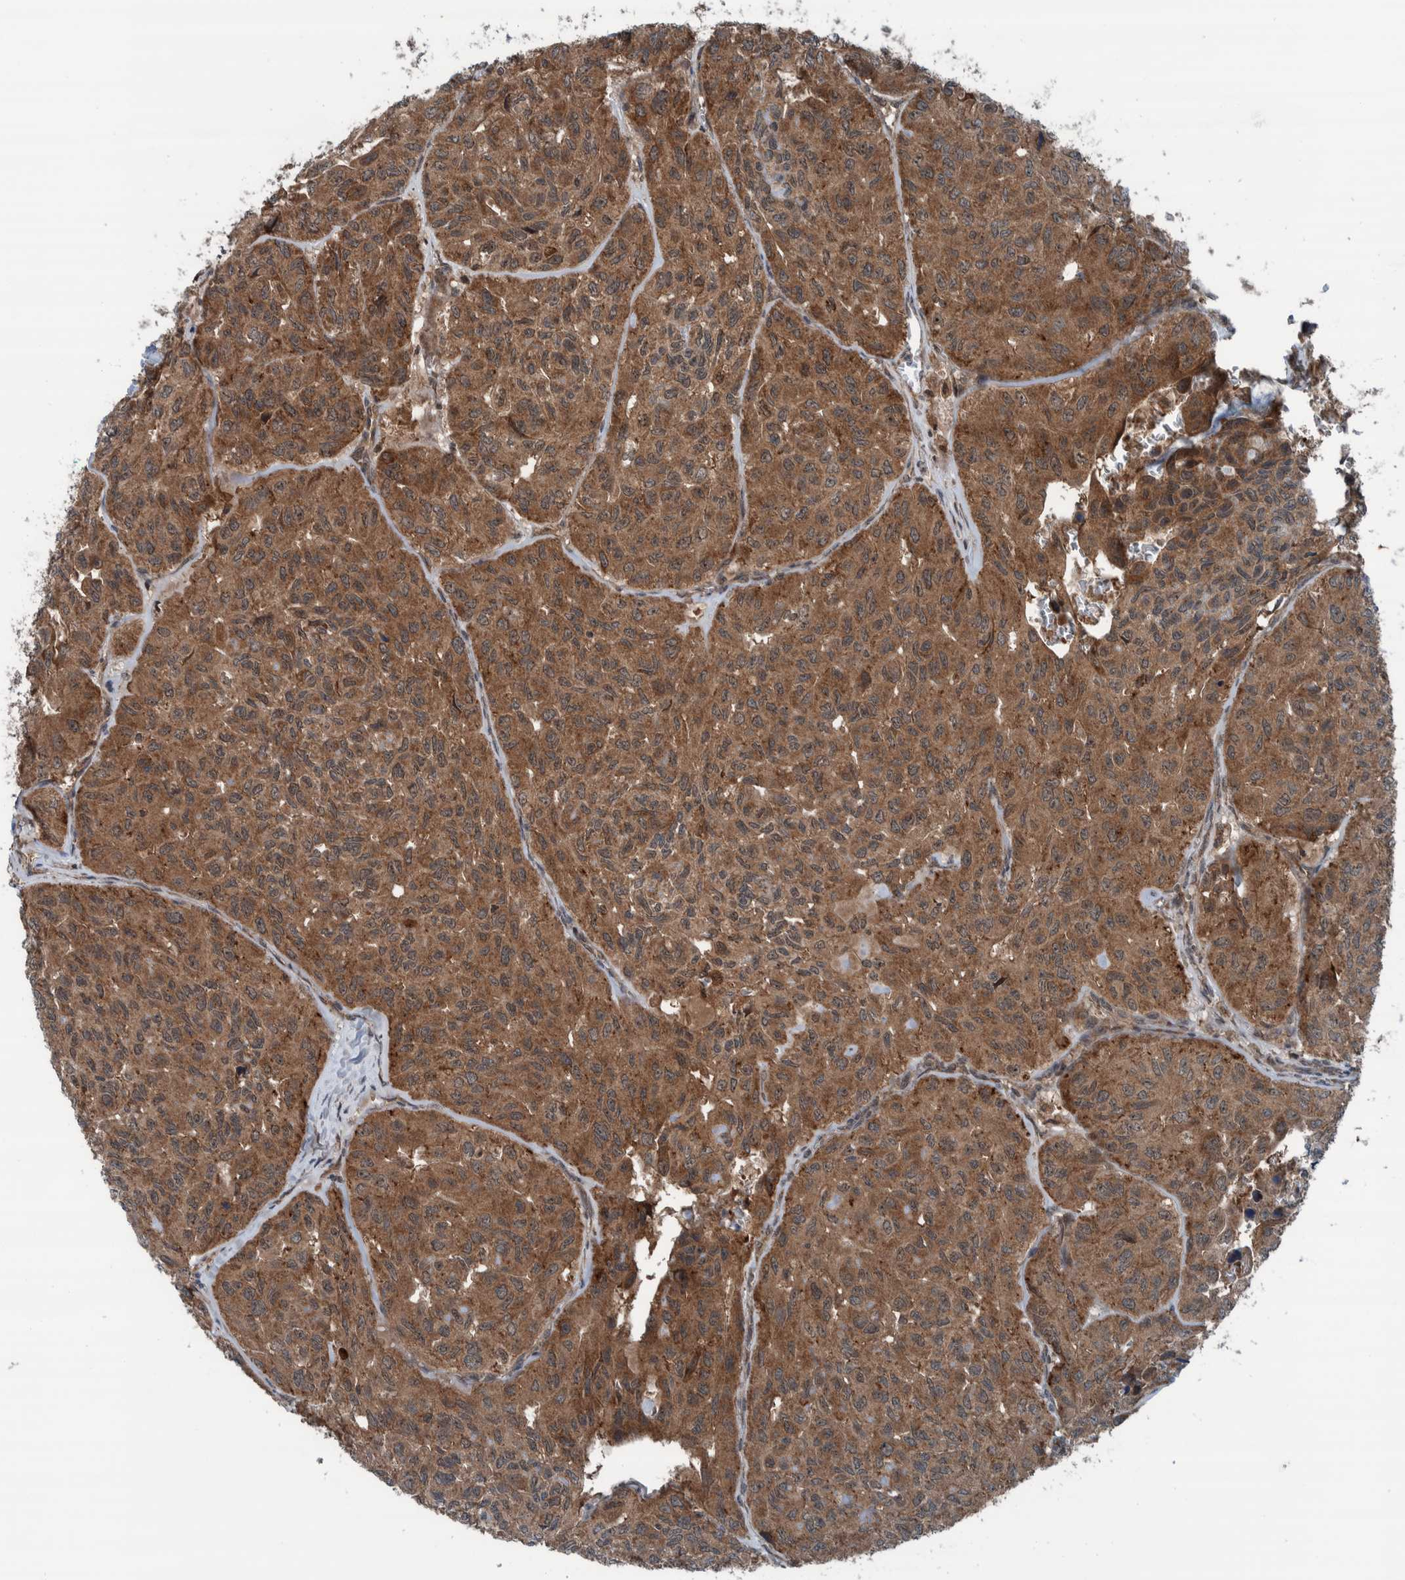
{"staining": {"intensity": "moderate", "quantity": ">75%", "location": "cytoplasmic/membranous,nuclear"}, "tissue": "head and neck cancer", "cell_type": "Tumor cells", "image_type": "cancer", "snomed": [{"axis": "morphology", "description": "Adenocarcinoma, NOS"}, {"axis": "topography", "description": "Salivary gland, NOS"}, {"axis": "topography", "description": "Head-Neck"}], "caption": "Immunohistochemical staining of head and neck cancer shows moderate cytoplasmic/membranous and nuclear protein staining in approximately >75% of tumor cells.", "gene": "CUEDC1", "patient": {"sex": "female", "age": 76}}